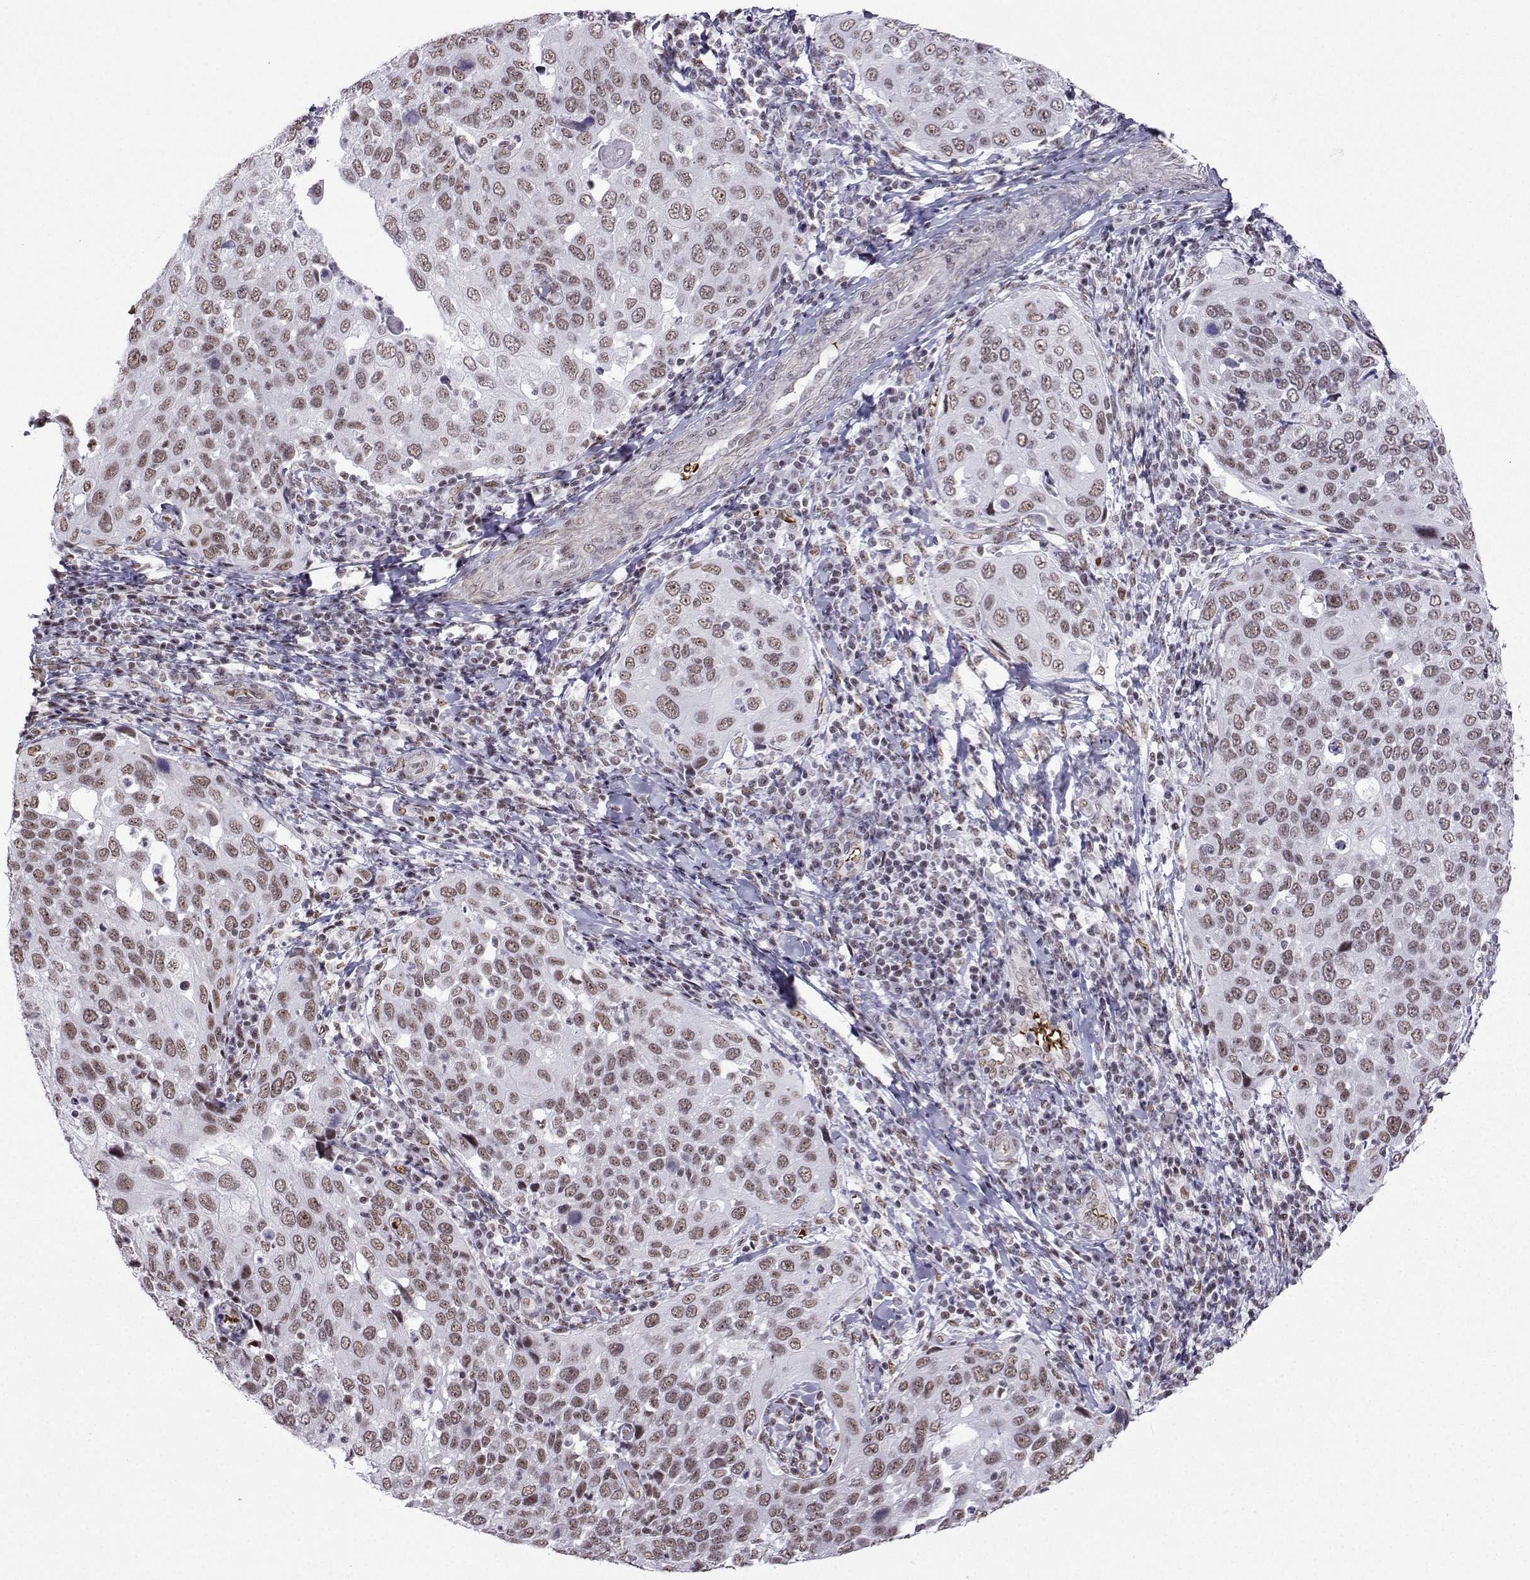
{"staining": {"intensity": "weak", "quantity": ">75%", "location": "nuclear"}, "tissue": "cervical cancer", "cell_type": "Tumor cells", "image_type": "cancer", "snomed": [{"axis": "morphology", "description": "Squamous cell carcinoma, NOS"}, {"axis": "topography", "description": "Cervix"}], "caption": "Cervical squamous cell carcinoma was stained to show a protein in brown. There is low levels of weak nuclear positivity in approximately >75% of tumor cells. (DAB IHC with brightfield microscopy, high magnification).", "gene": "CCNK", "patient": {"sex": "female", "age": 54}}